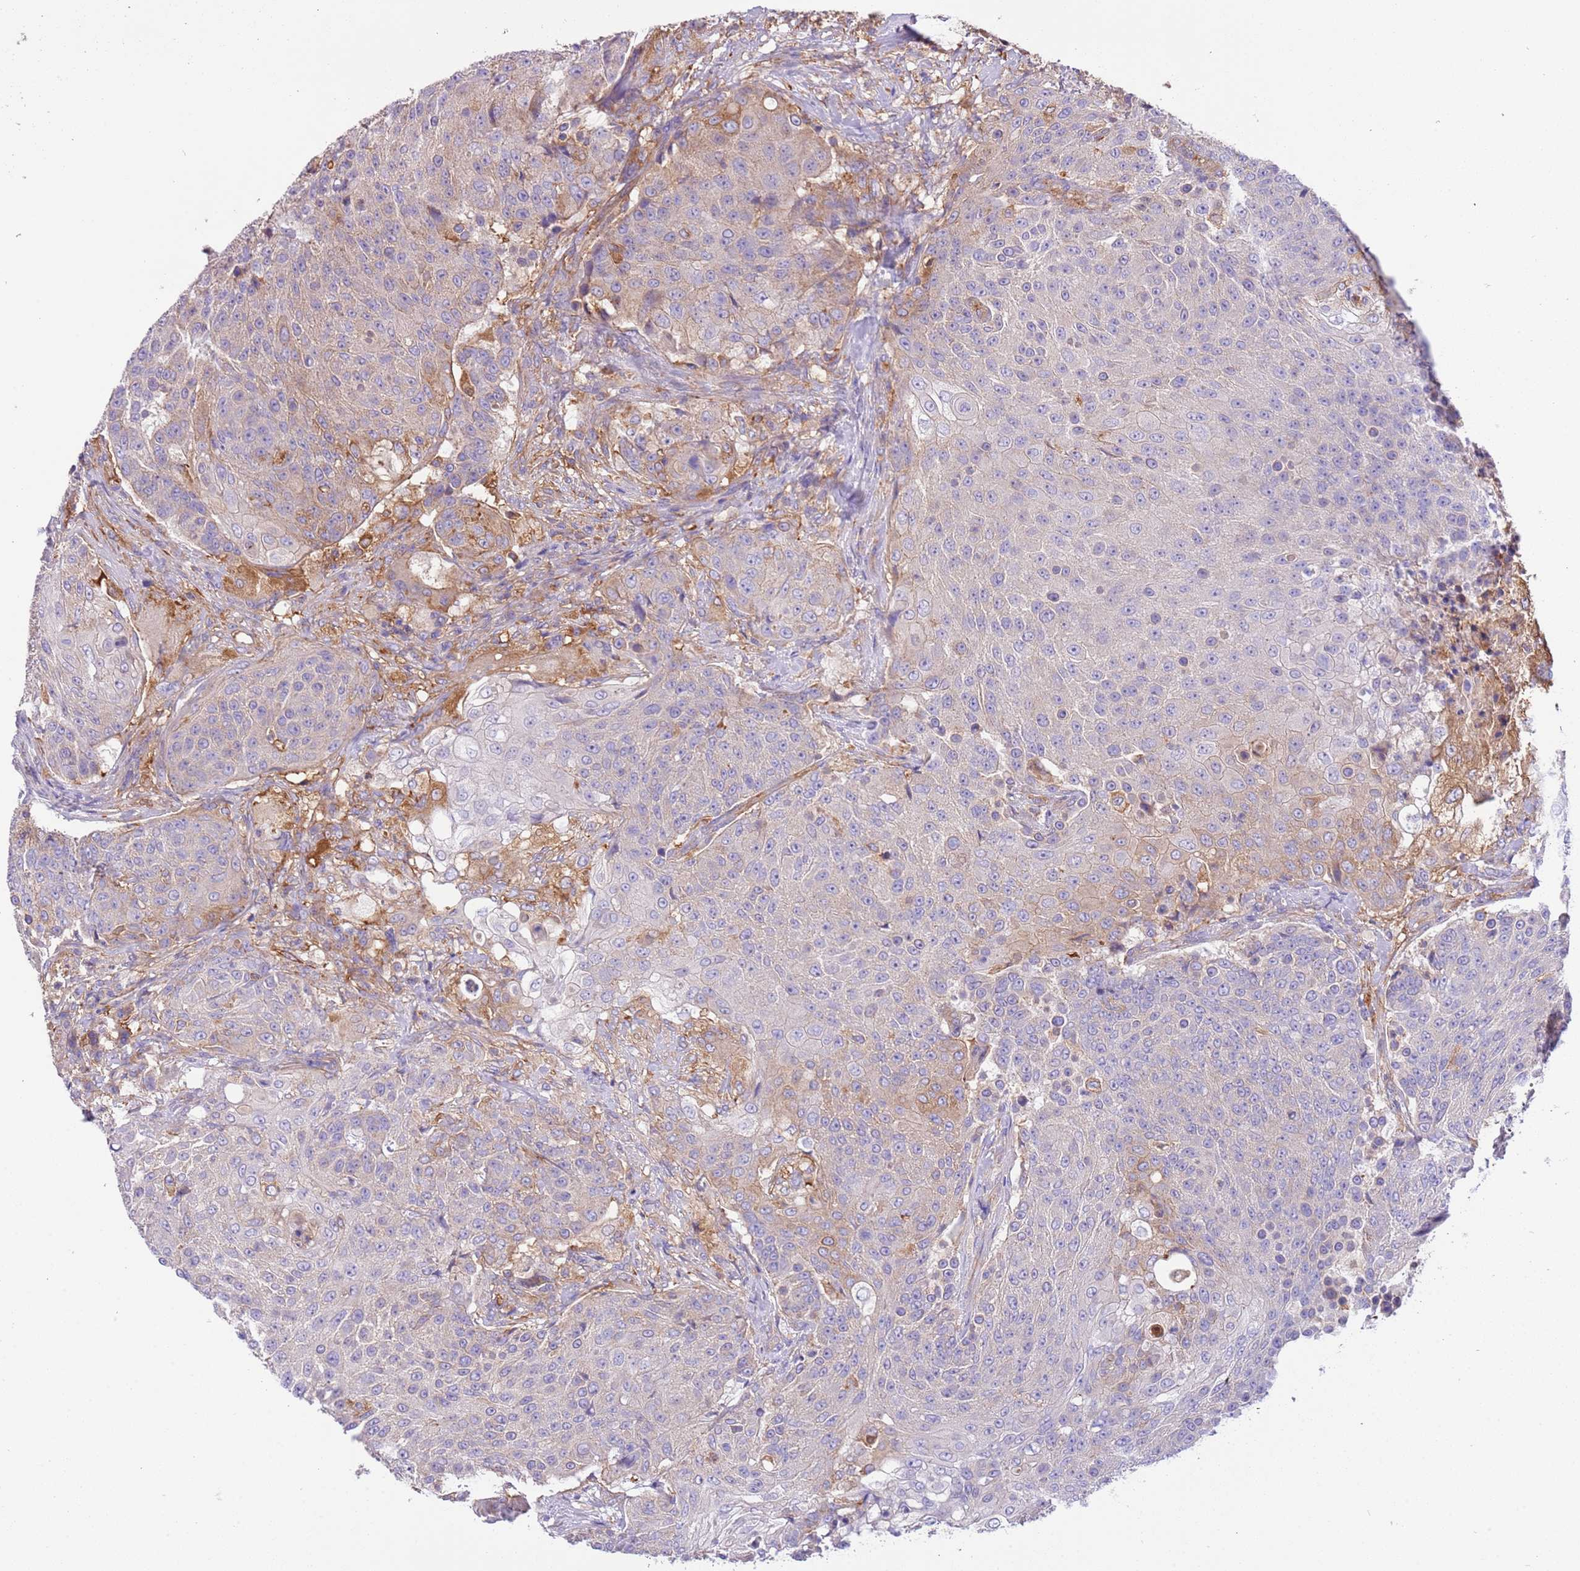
{"staining": {"intensity": "weak", "quantity": "<25%", "location": "cytoplasmic/membranous"}, "tissue": "urothelial cancer", "cell_type": "Tumor cells", "image_type": "cancer", "snomed": [{"axis": "morphology", "description": "Urothelial carcinoma, High grade"}, {"axis": "topography", "description": "Urinary bladder"}], "caption": "The IHC histopathology image has no significant positivity in tumor cells of urothelial cancer tissue.", "gene": "NAALADL1", "patient": {"sex": "female", "age": 63}}